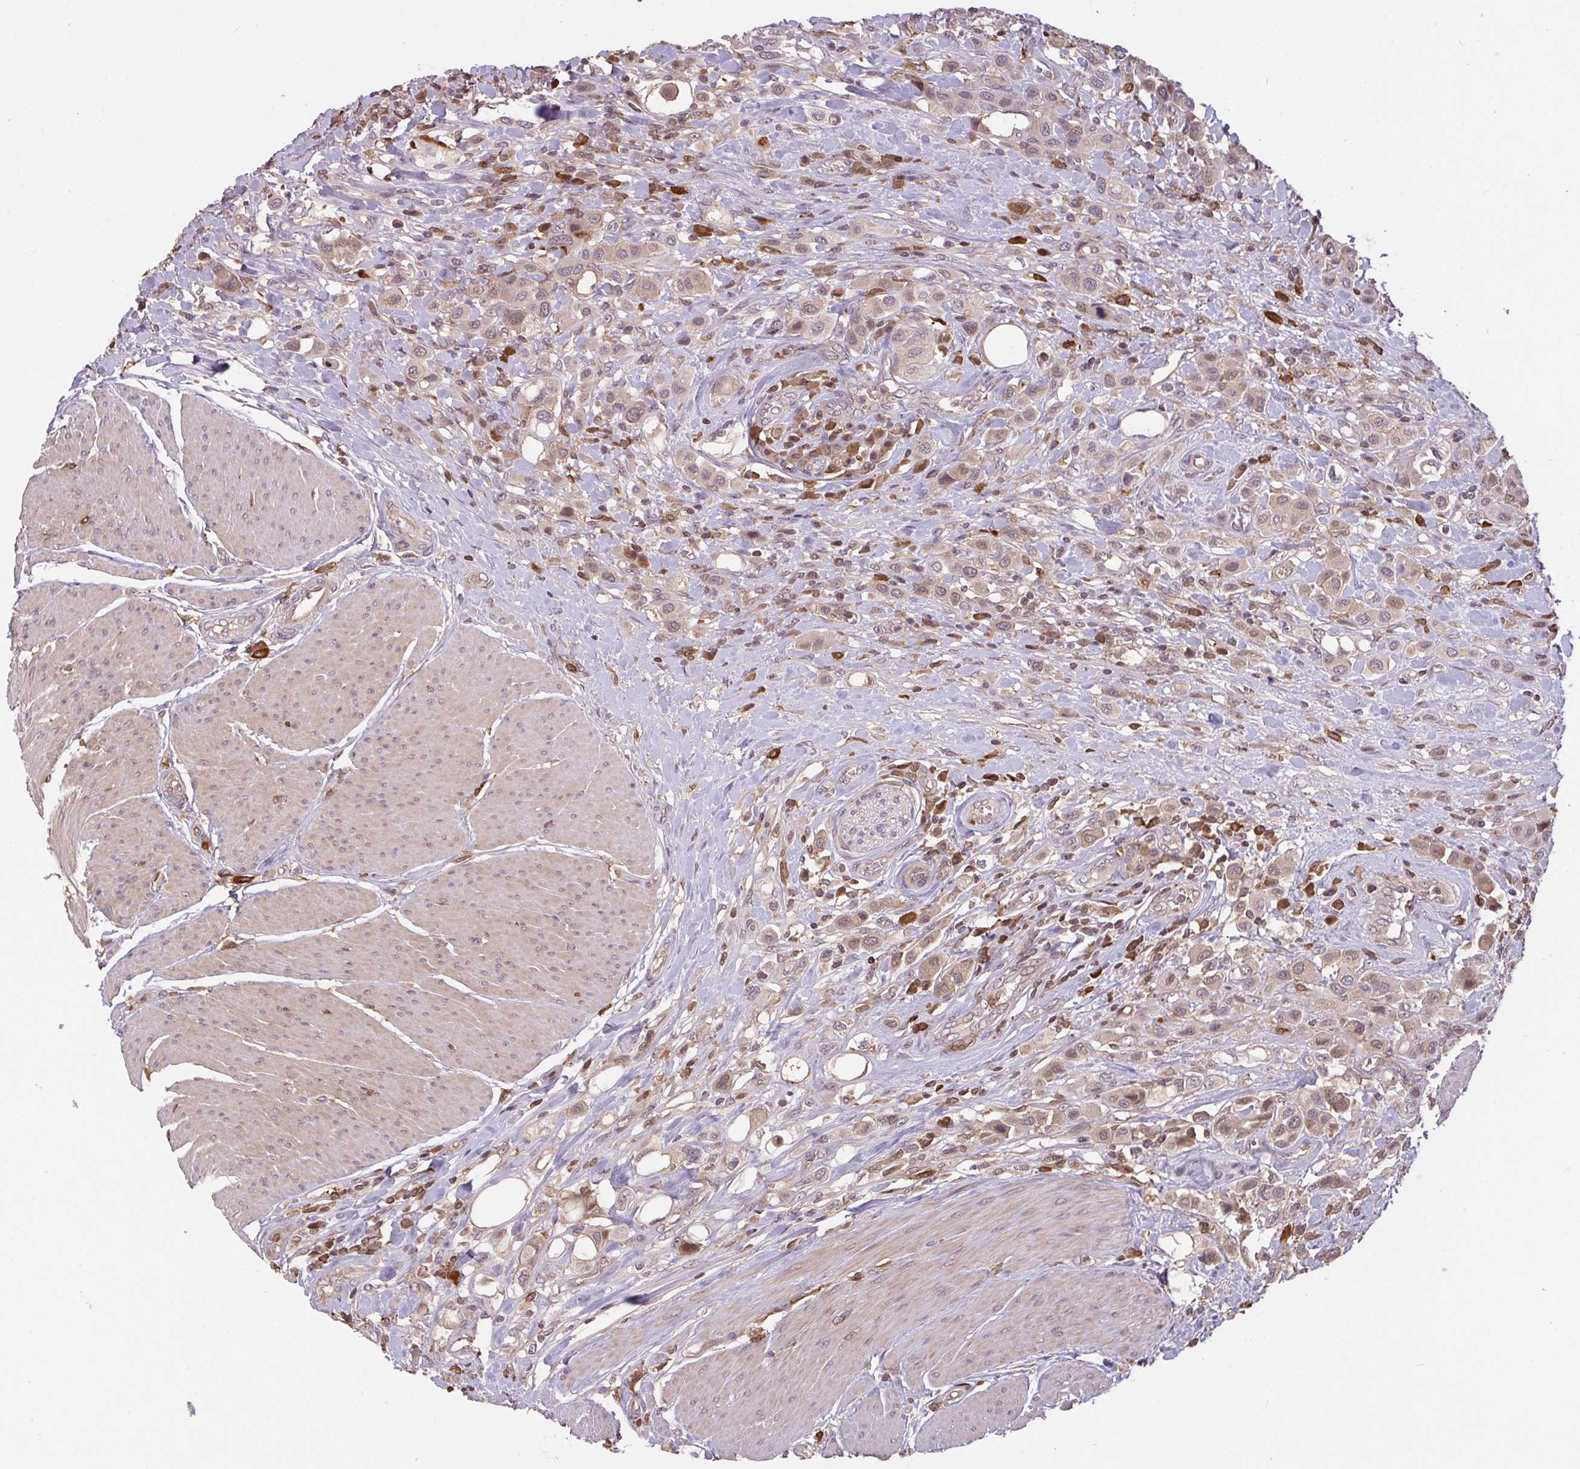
{"staining": {"intensity": "weak", "quantity": "25%-75%", "location": "cytoplasmic/membranous,nuclear"}, "tissue": "urothelial cancer", "cell_type": "Tumor cells", "image_type": "cancer", "snomed": [{"axis": "morphology", "description": "Urothelial carcinoma, High grade"}, {"axis": "topography", "description": "Urinary bladder"}], "caption": "Weak cytoplasmic/membranous and nuclear expression for a protein is identified in about 25%-75% of tumor cells of high-grade urothelial carcinoma using IHC.", "gene": "FCER1A", "patient": {"sex": "male", "age": 50}}